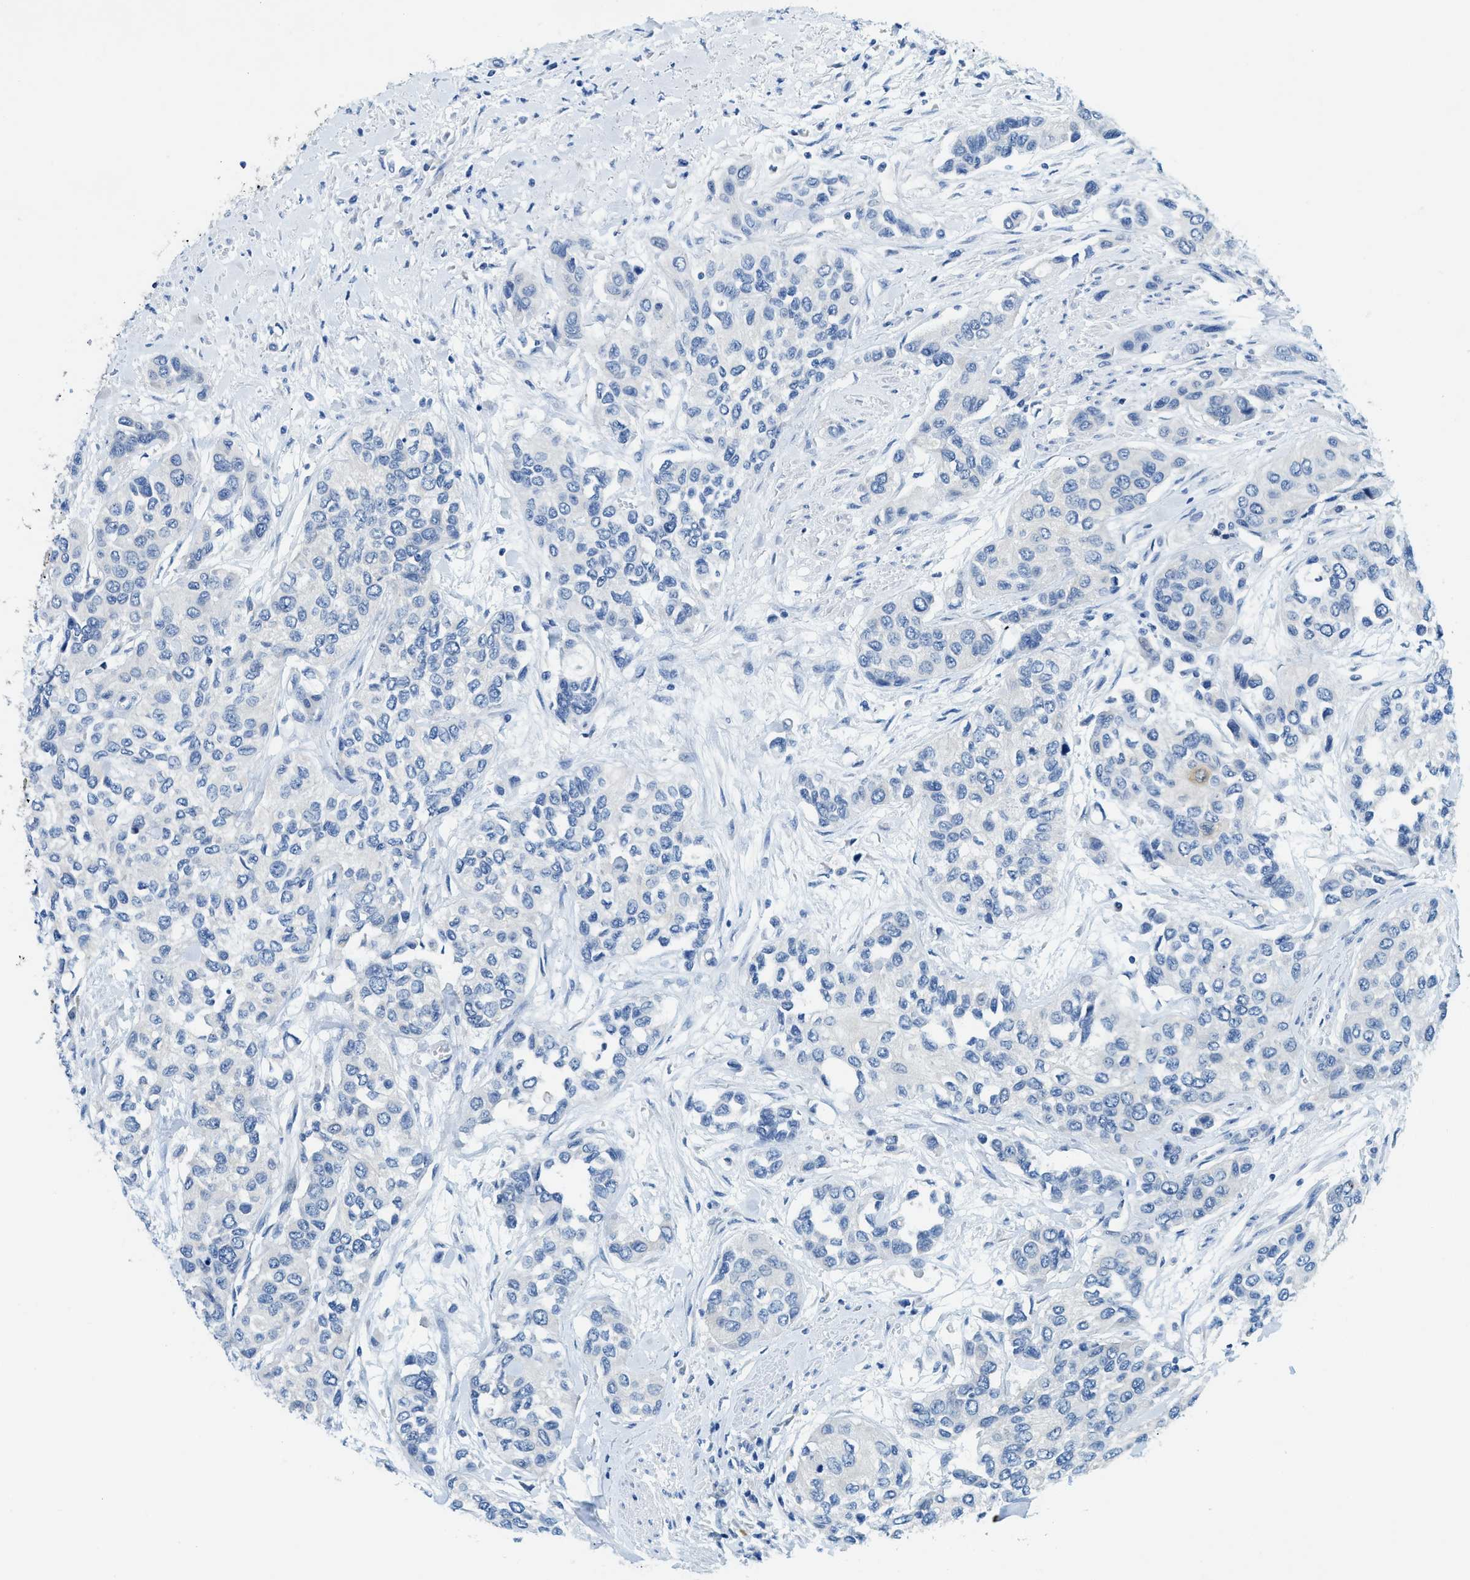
{"staining": {"intensity": "negative", "quantity": "none", "location": "none"}, "tissue": "urothelial cancer", "cell_type": "Tumor cells", "image_type": "cancer", "snomed": [{"axis": "morphology", "description": "Urothelial carcinoma, High grade"}, {"axis": "topography", "description": "Urinary bladder"}], "caption": "Protein analysis of urothelial carcinoma (high-grade) displays no significant positivity in tumor cells.", "gene": "ZDHHC13", "patient": {"sex": "female", "age": 56}}